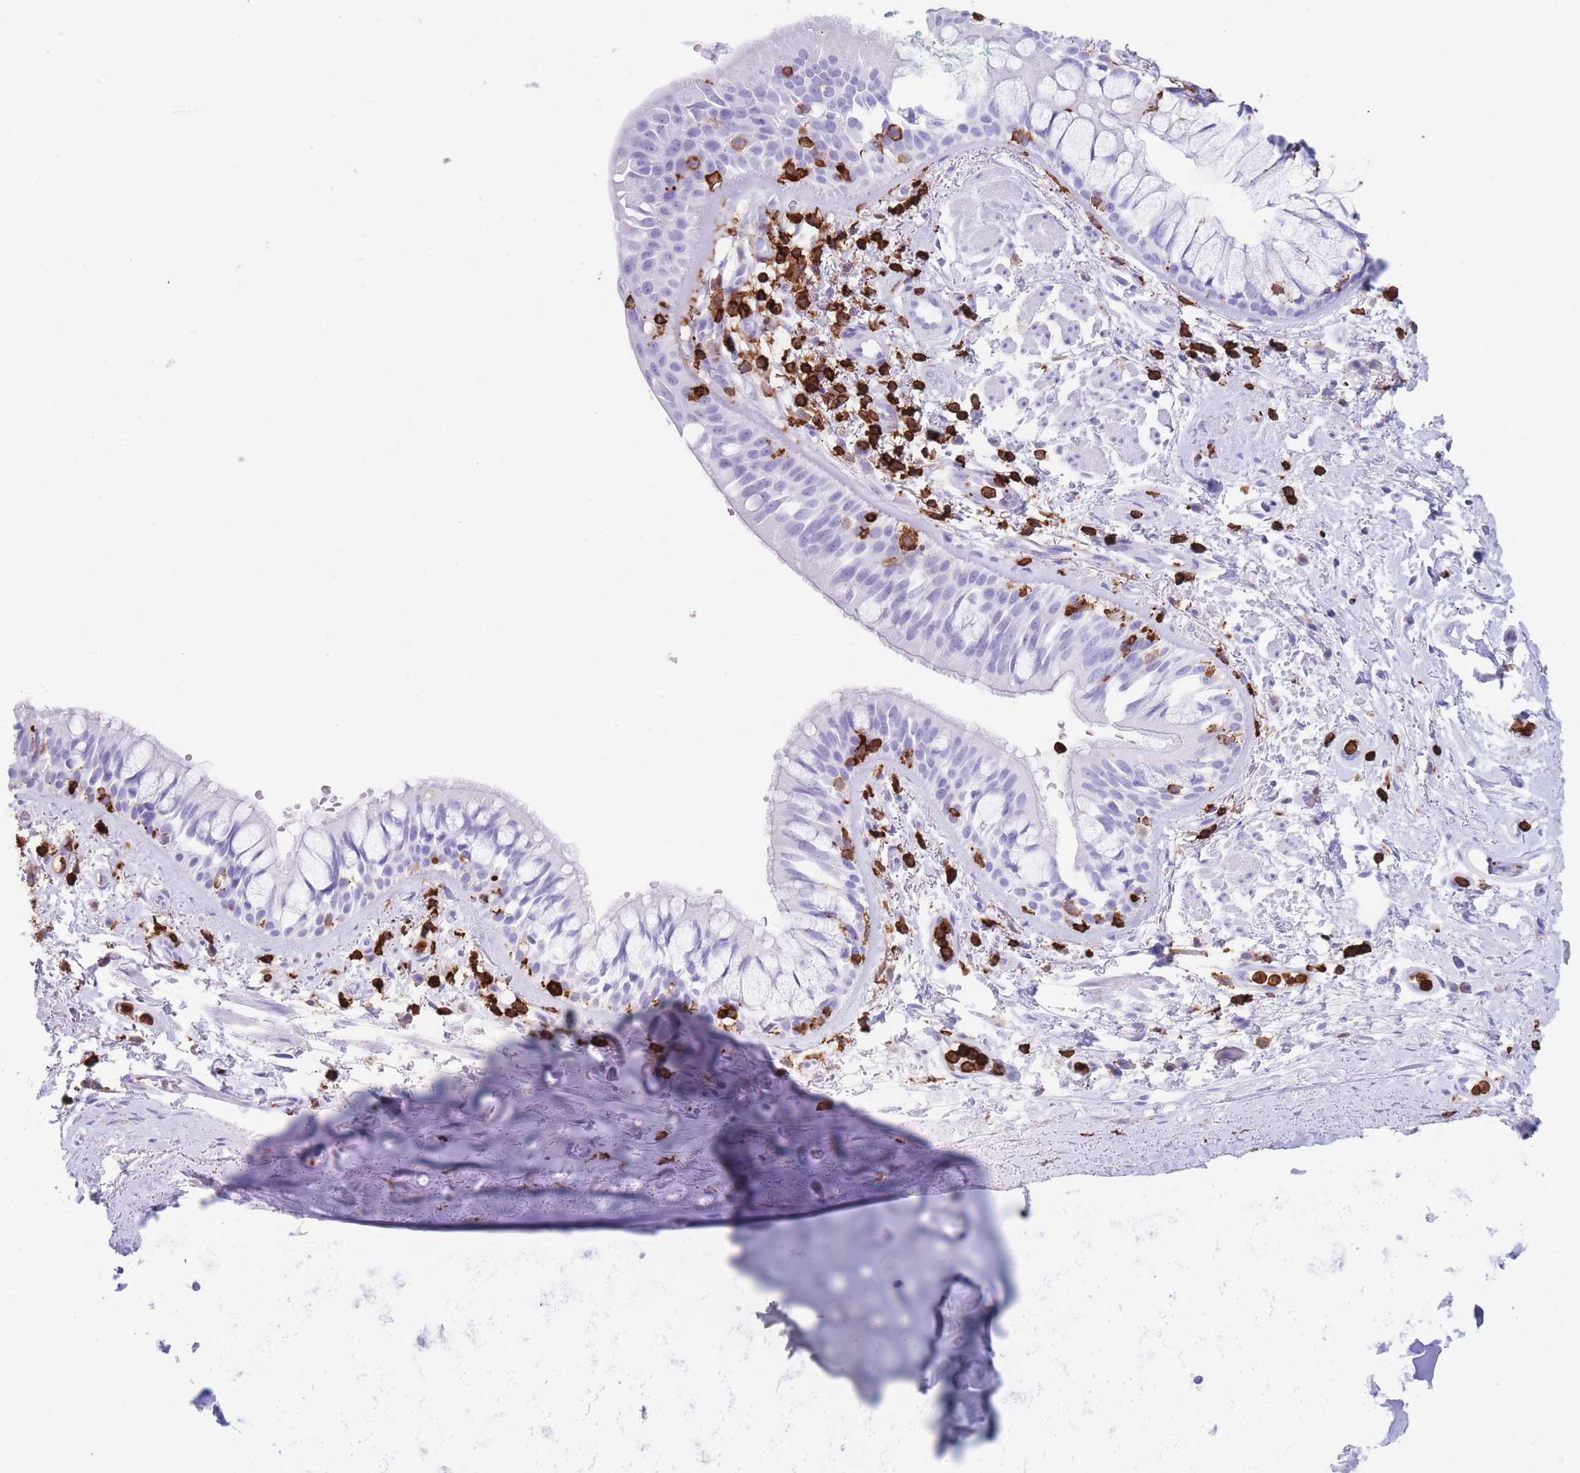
{"staining": {"intensity": "negative", "quantity": "none", "location": "none"}, "tissue": "bronchus", "cell_type": "Respiratory epithelial cells", "image_type": "normal", "snomed": [{"axis": "morphology", "description": "Normal tissue, NOS"}, {"axis": "topography", "description": "Lymph node"}, {"axis": "topography", "description": "Cartilage tissue"}, {"axis": "topography", "description": "Bronchus"}], "caption": "Image shows no protein staining in respiratory epithelial cells of benign bronchus.", "gene": "CORO1A", "patient": {"sex": "female", "age": 70}}